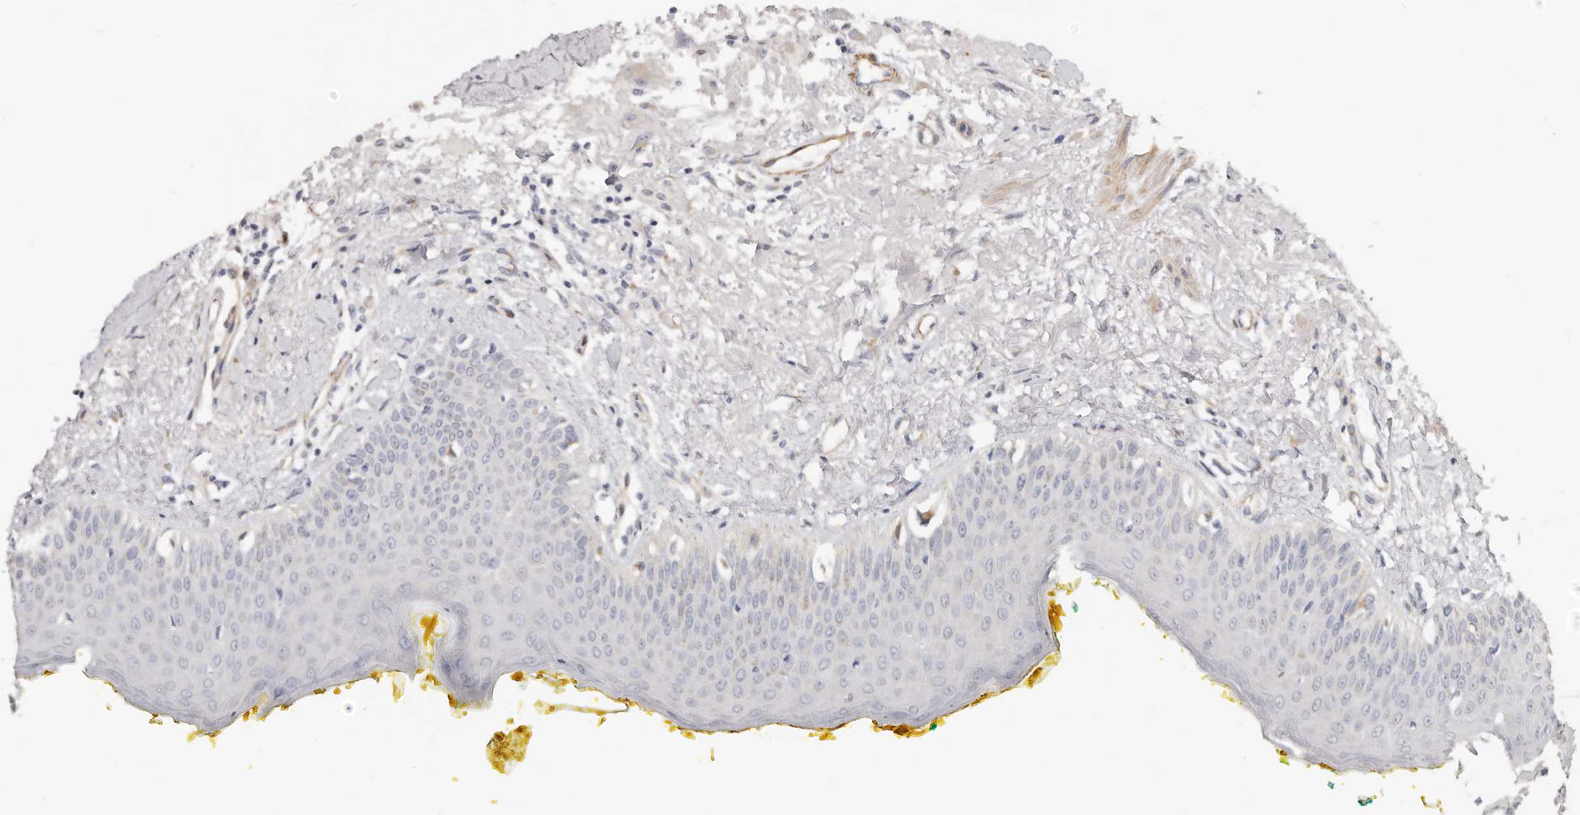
{"staining": {"intensity": "strong", "quantity": "25%-75%", "location": "cytoplasmic/membranous"}, "tissue": "oral mucosa", "cell_type": "Squamous epithelial cells", "image_type": "normal", "snomed": [{"axis": "morphology", "description": "Normal tissue, NOS"}, {"axis": "topography", "description": "Oral tissue"}], "caption": "Strong cytoplasmic/membranous staining is appreciated in approximately 25%-75% of squamous epithelial cells in normal oral mucosa. The protein is stained brown, and the nuclei are stained in blue (DAB (3,3'-diaminobenzidine) IHC with brightfield microscopy, high magnification).", "gene": "RABAC1", "patient": {"sex": "female", "age": 70}}